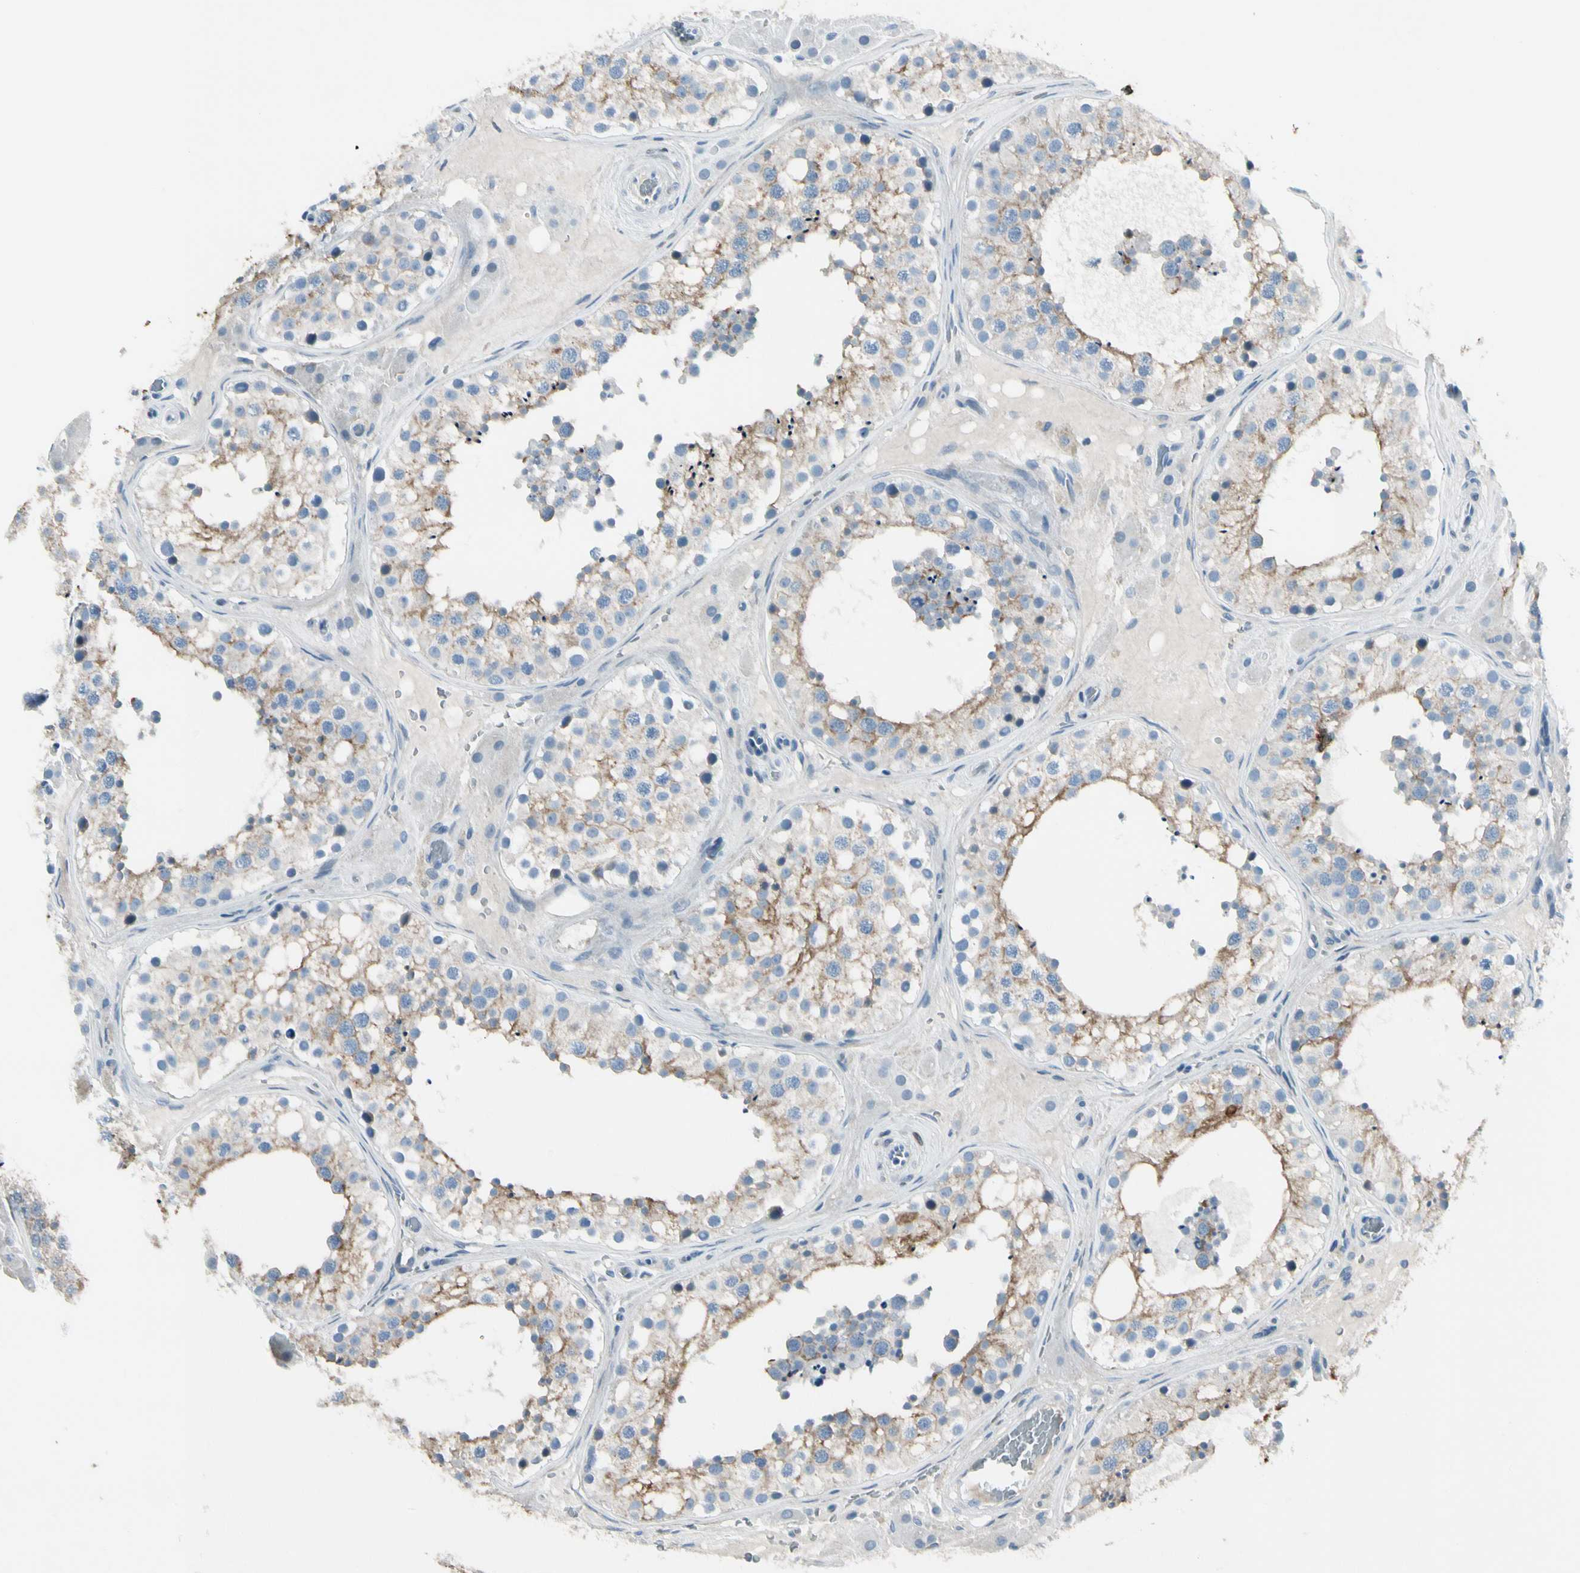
{"staining": {"intensity": "moderate", "quantity": ">75%", "location": "cytoplasmic/membranous"}, "tissue": "testis", "cell_type": "Cells in seminiferous ducts", "image_type": "normal", "snomed": [{"axis": "morphology", "description": "Normal tissue, NOS"}, {"axis": "topography", "description": "Testis"}], "caption": "Immunohistochemistry (DAB) staining of normal testis exhibits moderate cytoplasmic/membranous protein expression in about >75% of cells in seminiferous ducts.", "gene": "PIGR", "patient": {"sex": "male", "age": 26}}